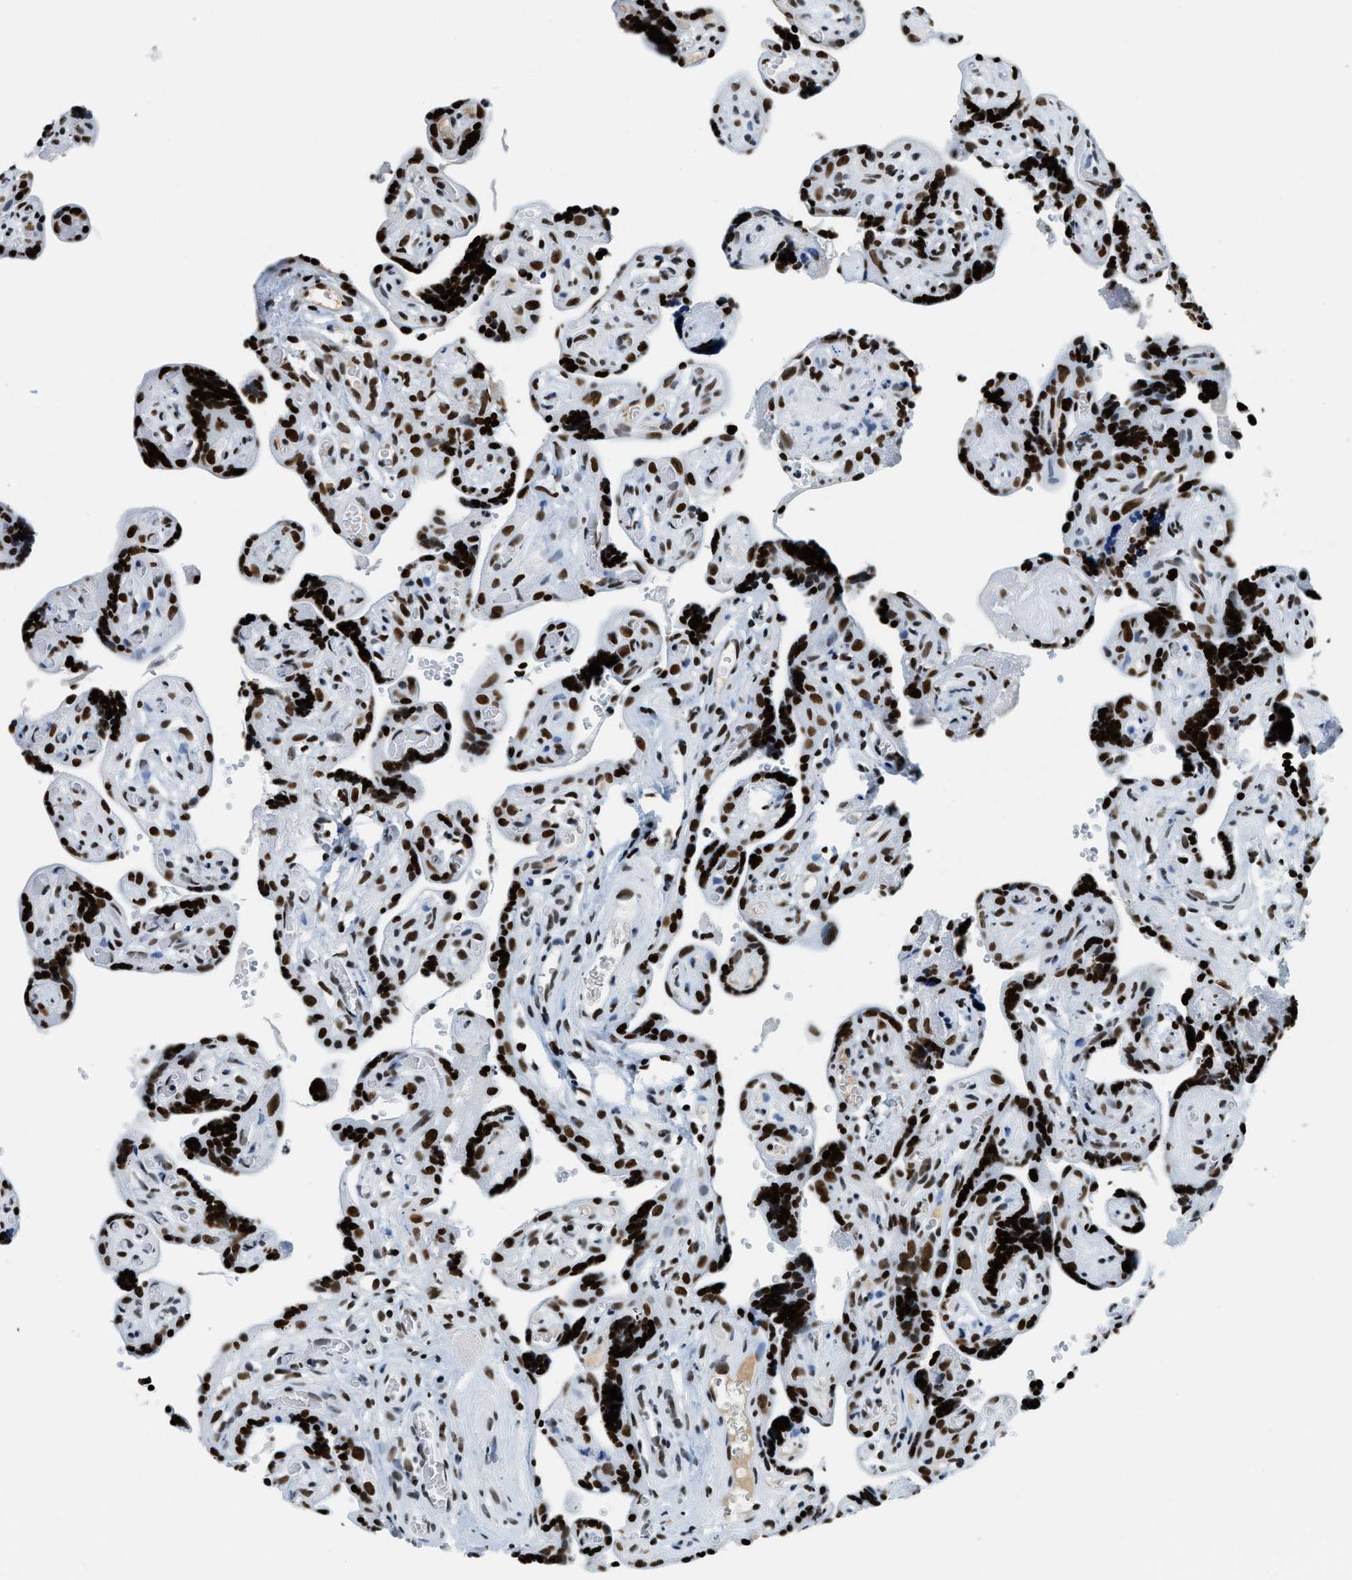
{"staining": {"intensity": "moderate", "quantity": ">75%", "location": "nuclear"}, "tissue": "placenta", "cell_type": "Decidual cells", "image_type": "normal", "snomed": [{"axis": "morphology", "description": "Normal tissue, NOS"}, {"axis": "topography", "description": "Placenta"}], "caption": "Immunohistochemical staining of normal human placenta reveals medium levels of moderate nuclear staining in approximately >75% of decidual cells. (Brightfield microscopy of DAB IHC at high magnification).", "gene": "TOP1", "patient": {"sex": "female", "age": 30}}